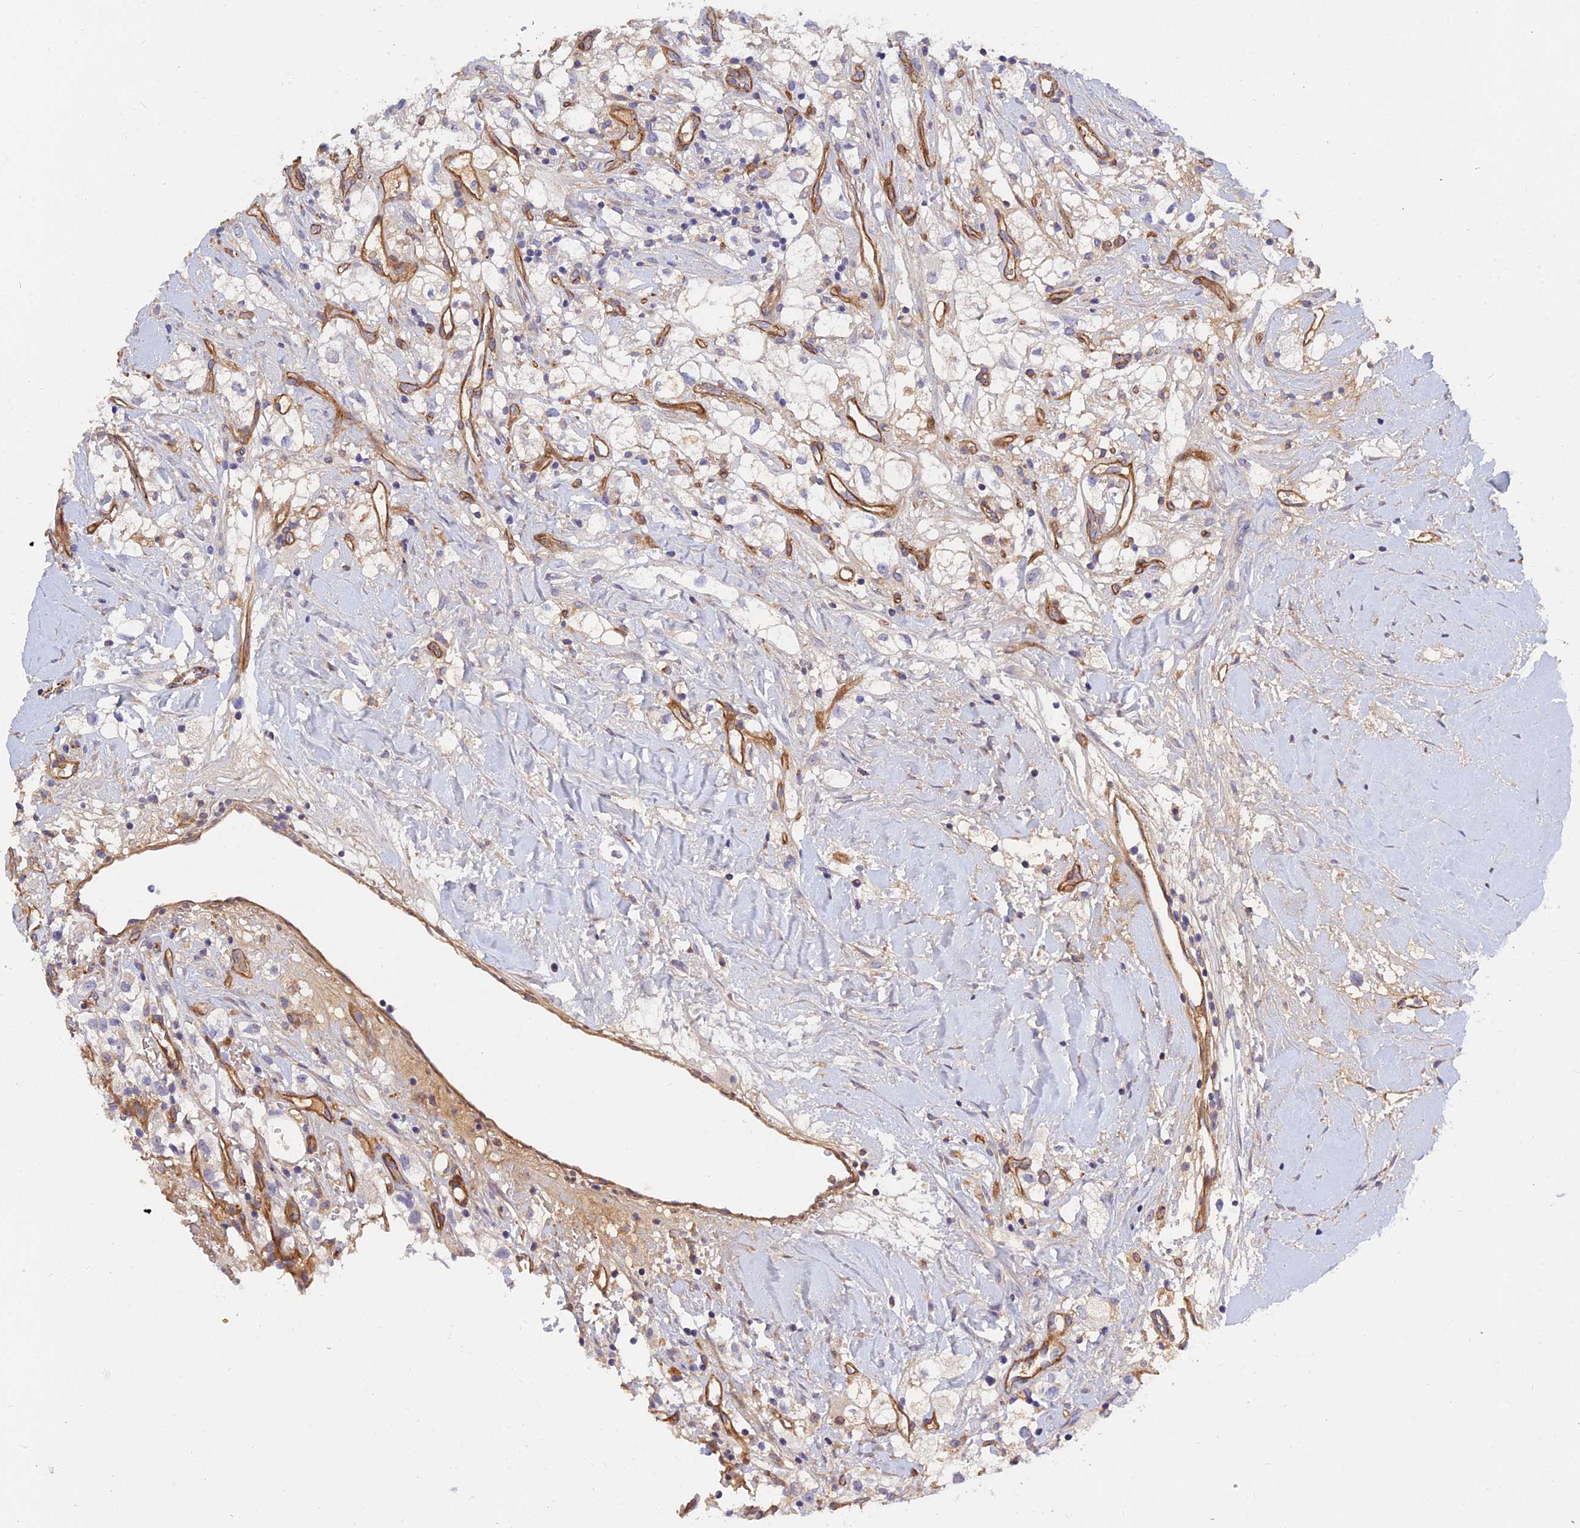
{"staining": {"intensity": "negative", "quantity": "none", "location": "none"}, "tissue": "renal cancer", "cell_type": "Tumor cells", "image_type": "cancer", "snomed": [{"axis": "morphology", "description": "Adenocarcinoma, NOS"}, {"axis": "topography", "description": "Kidney"}], "caption": "A high-resolution image shows immunohistochemistry staining of renal cancer, which demonstrates no significant staining in tumor cells. (Brightfield microscopy of DAB (3,3'-diaminobenzidine) IHC at high magnification).", "gene": "MRPL35", "patient": {"sex": "male", "age": 59}}